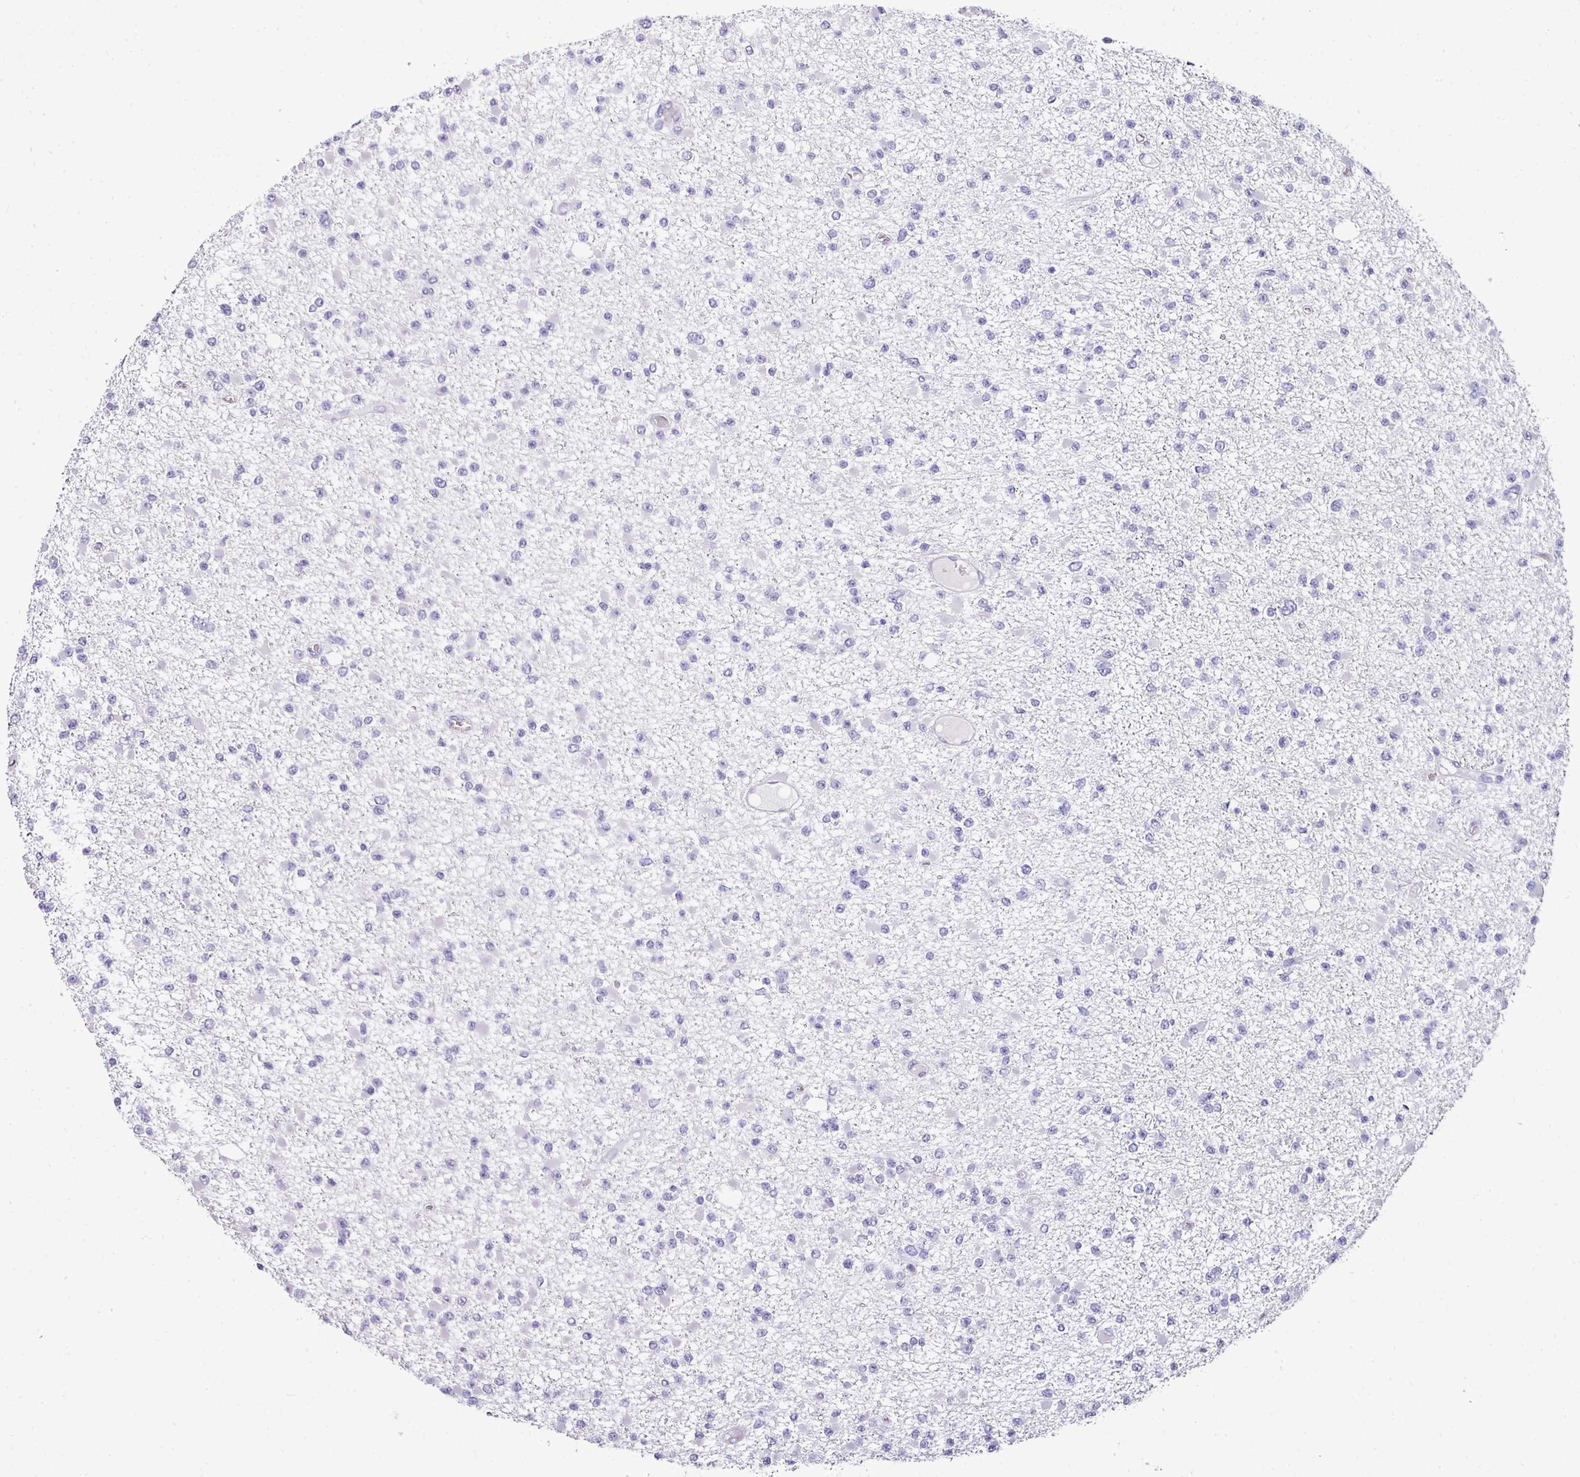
{"staining": {"intensity": "negative", "quantity": "none", "location": "none"}, "tissue": "glioma", "cell_type": "Tumor cells", "image_type": "cancer", "snomed": [{"axis": "morphology", "description": "Glioma, malignant, Low grade"}, {"axis": "topography", "description": "Brain"}], "caption": "Image shows no significant protein expression in tumor cells of malignant glioma (low-grade).", "gene": "NAPSA", "patient": {"sex": "female", "age": 22}}